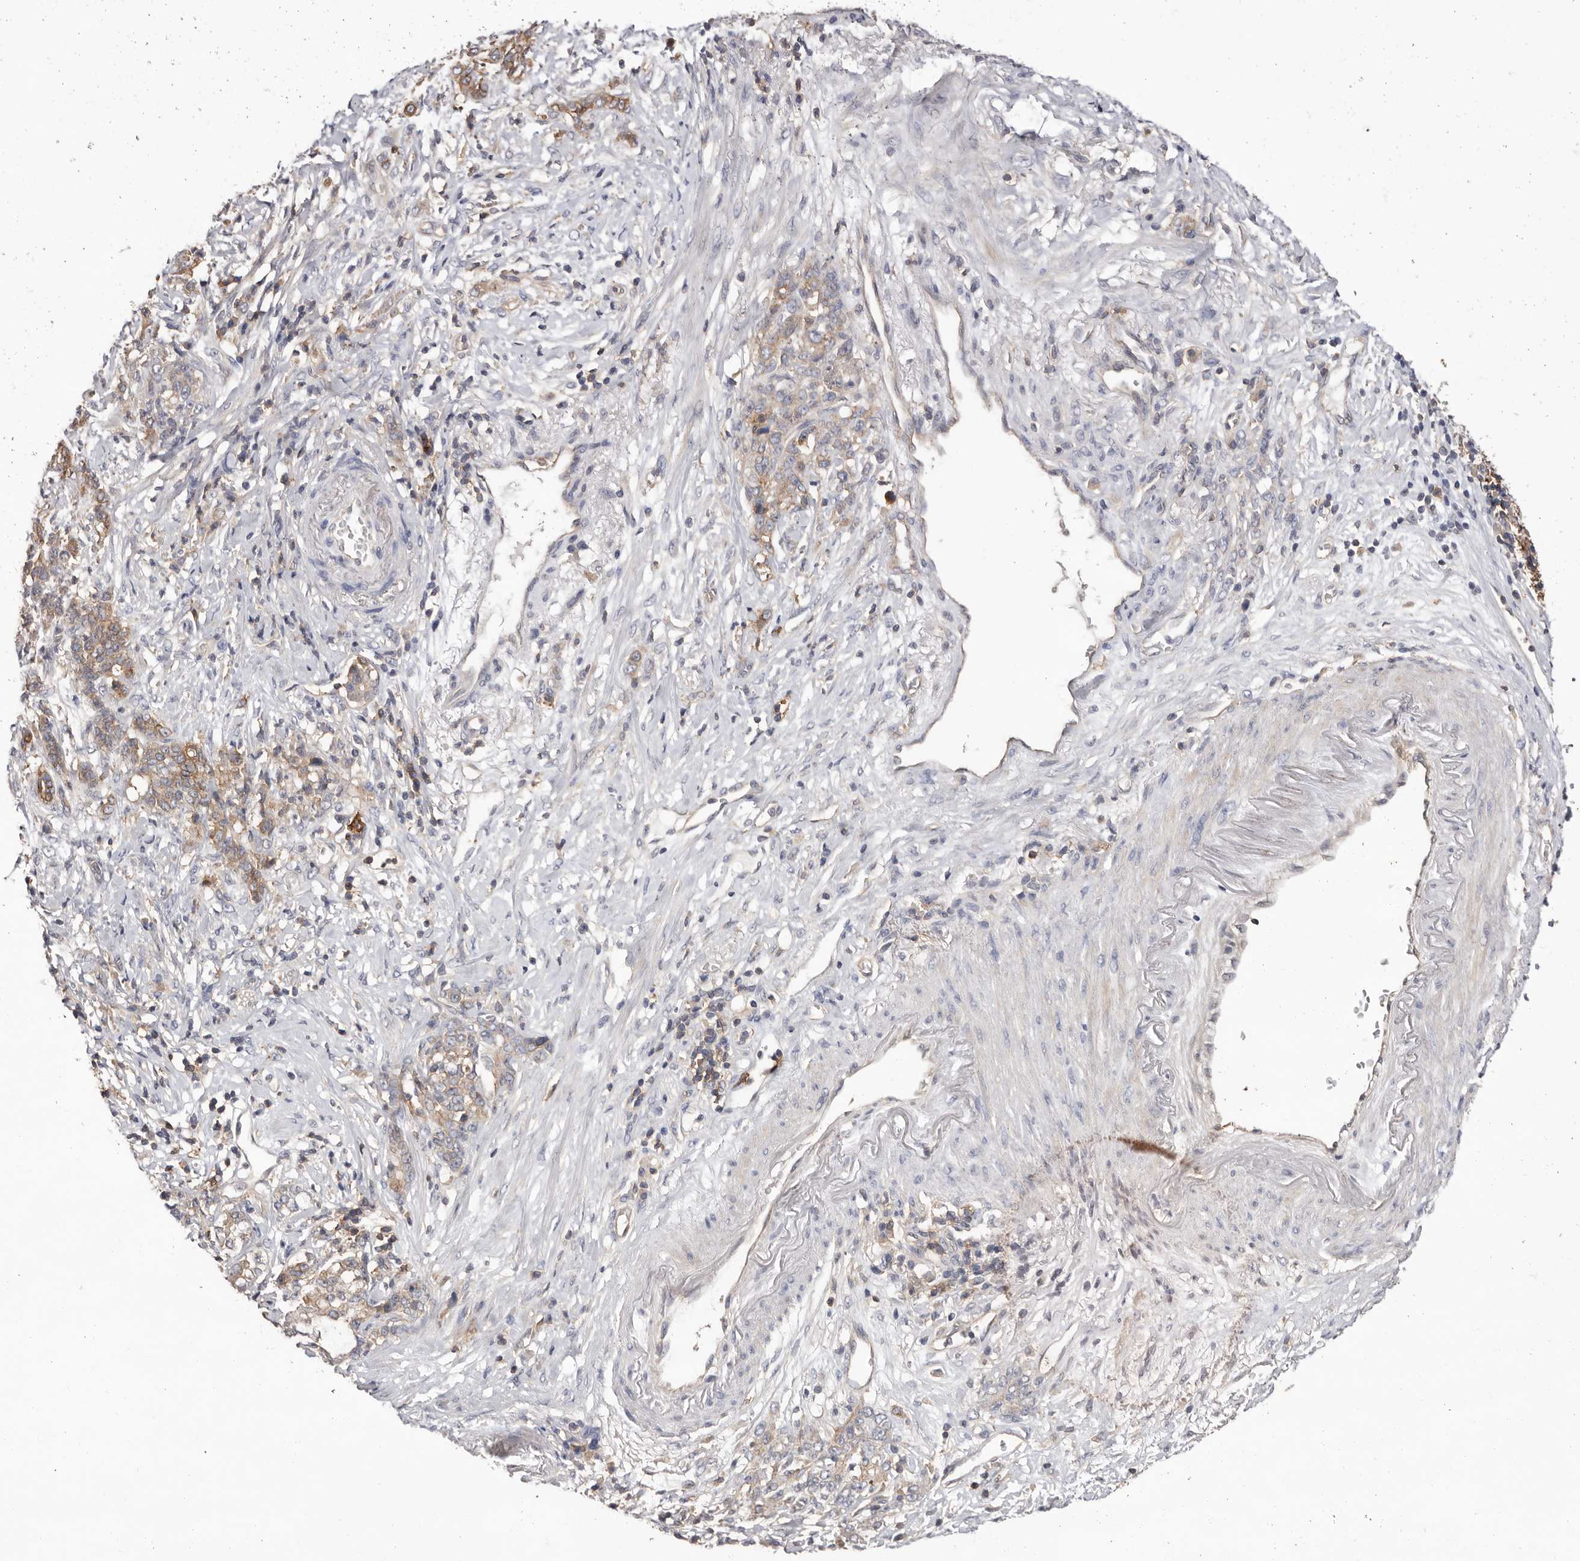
{"staining": {"intensity": "moderate", "quantity": "25%-75%", "location": "cytoplasmic/membranous"}, "tissue": "stomach cancer", "cell_type": "Tumor cells", "image_type": "cancer", "snomed": [{"axis": "morphology", "description": "Adenocarcinoma, NOS"}, {"axis": "topography", "description": "Stomach, lower"}], "caption": "Stomach cancer tissue shows moderate cytoplasmic/membranous positivity in about 25%-75% of tumor cells", "gene": "MMACHC", "patient": {"sex": "male", "age": 88}}